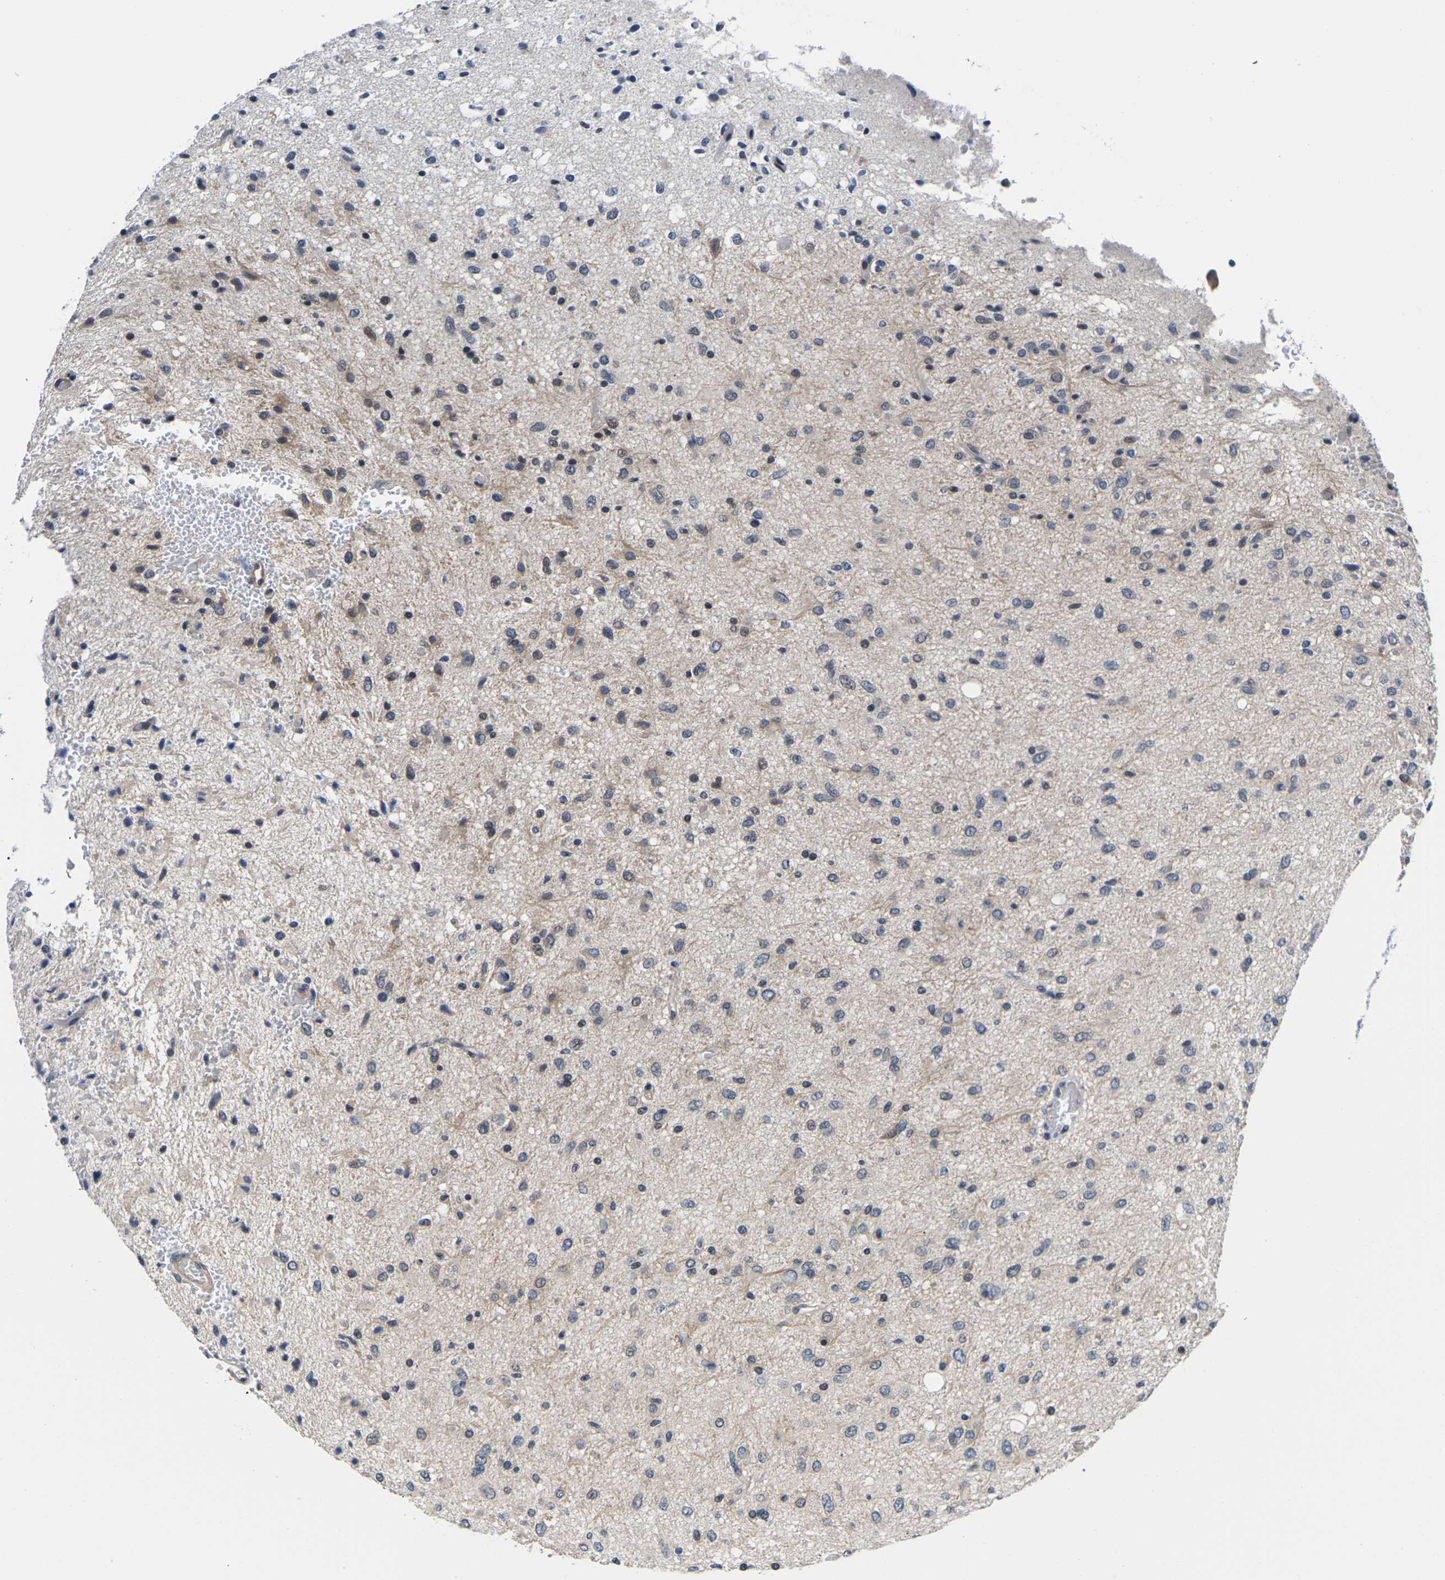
{"staining": {"intensity": "weak", "quantity": "<25%", "location": "cytoplasmic/membranous,nuclear"}, "tissue": "glioma", "cell_type": "Tumor cells", "image_type": "cancer", "snomed": [{"axis": "morphology", "description": "Glioma, malignant, Low grade"}, {"axis": "topography", "description": "Brain"}], "caption": "An image of malignant low-grade glioma stained for a protein reveals no brown staining in tumor cells. (Brightfield microscopy of DAB (3,3'-diaminobenzidine) IHC at high magnification).", "gene": "ST6GAL2", "patient": {"sex": "male", "age": 77}}